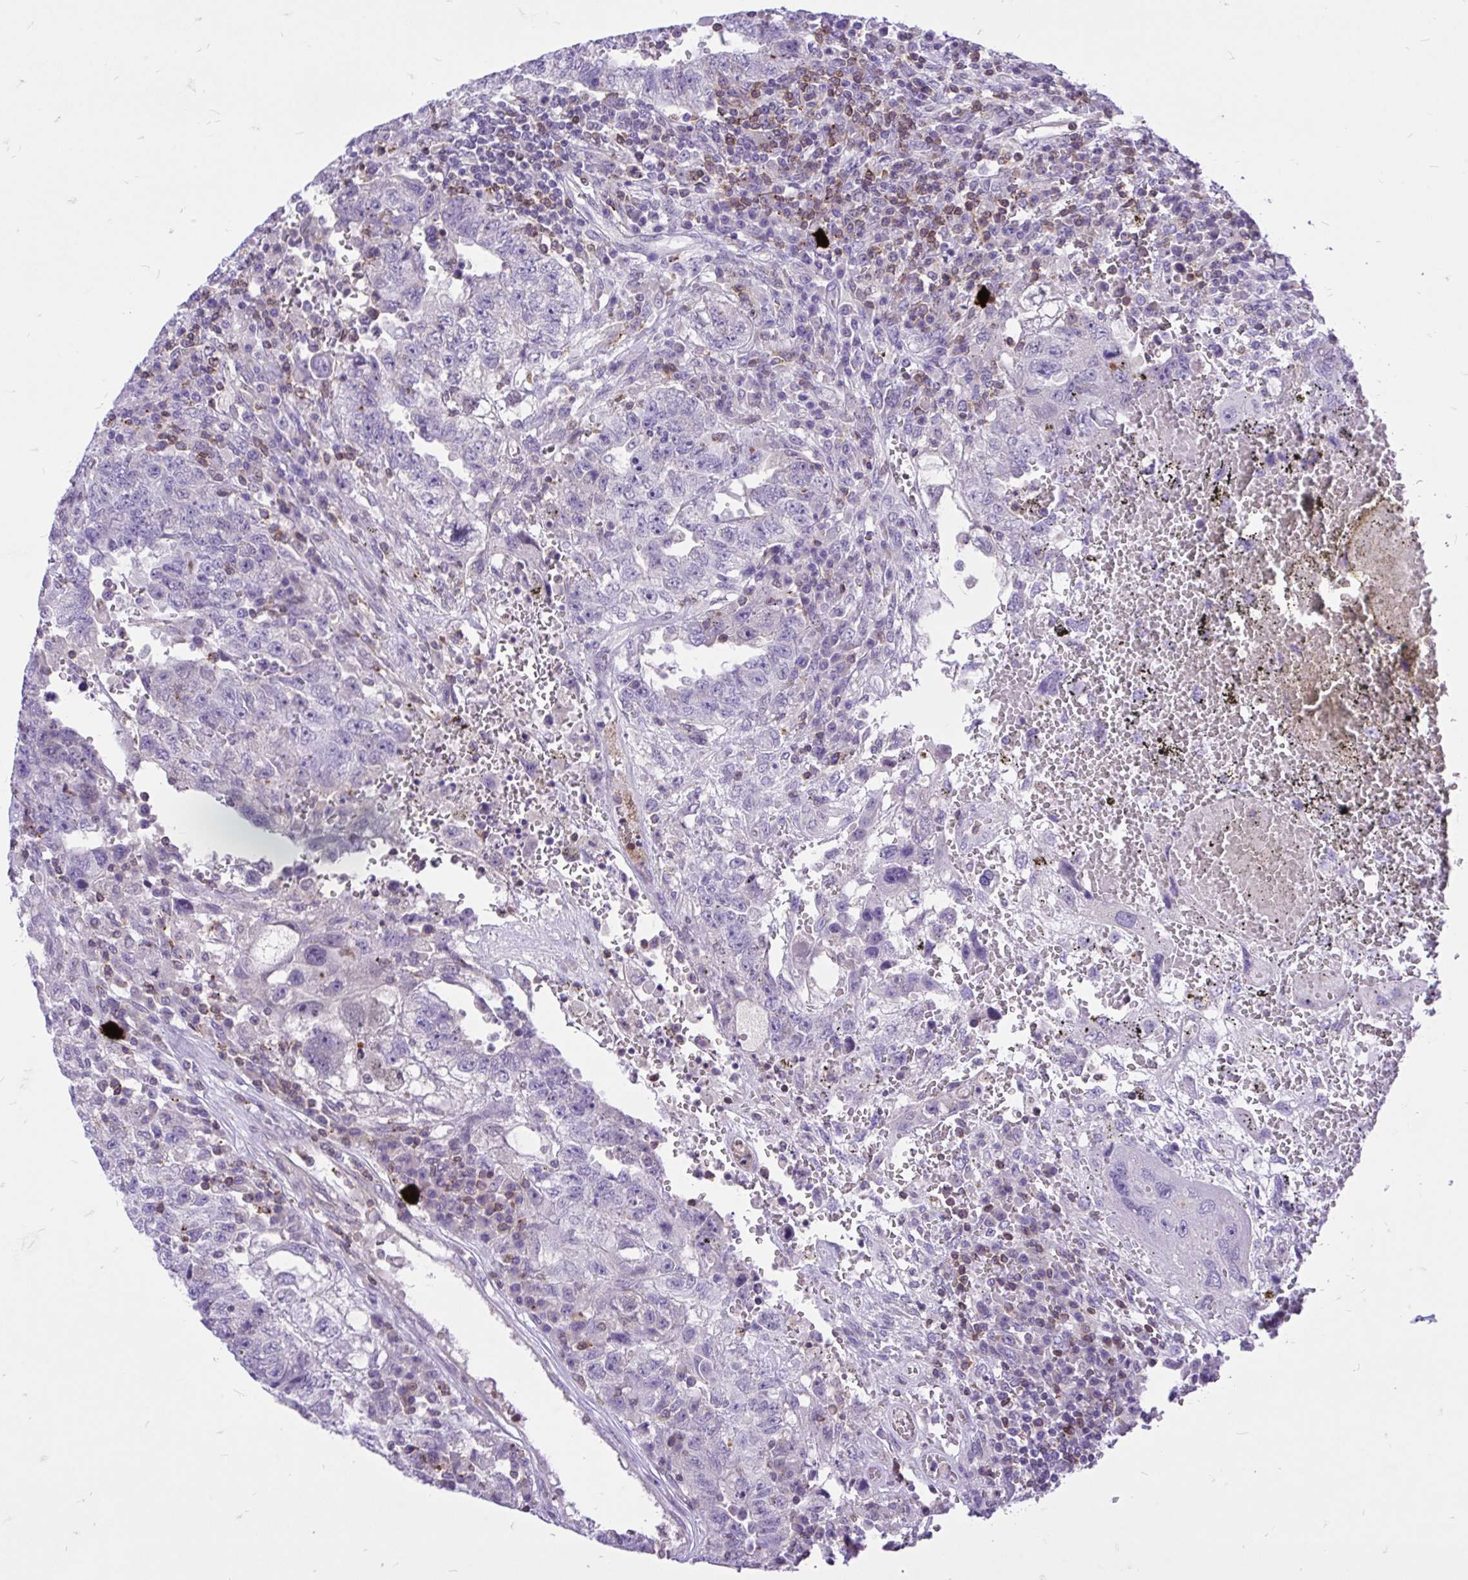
{"staining": {"intensity": "negative", "quantity": "none", "location": "none"}, "tissue": "testis cancer", "cell_type": "Tumor cells", "image_type": "cancer", "snomed": [{"axis": "morphology", "description": "Carcinoma, Embryonal, NOS"}, {"axis": "topography", "description": "Testis"}], "caption": "Testis embryonal carcinoma was stained to show a protein in brown. There is no significant staining in tumor cells.", "gene": "CXCL8", "patient": {"sex": "male", "age": 26}}